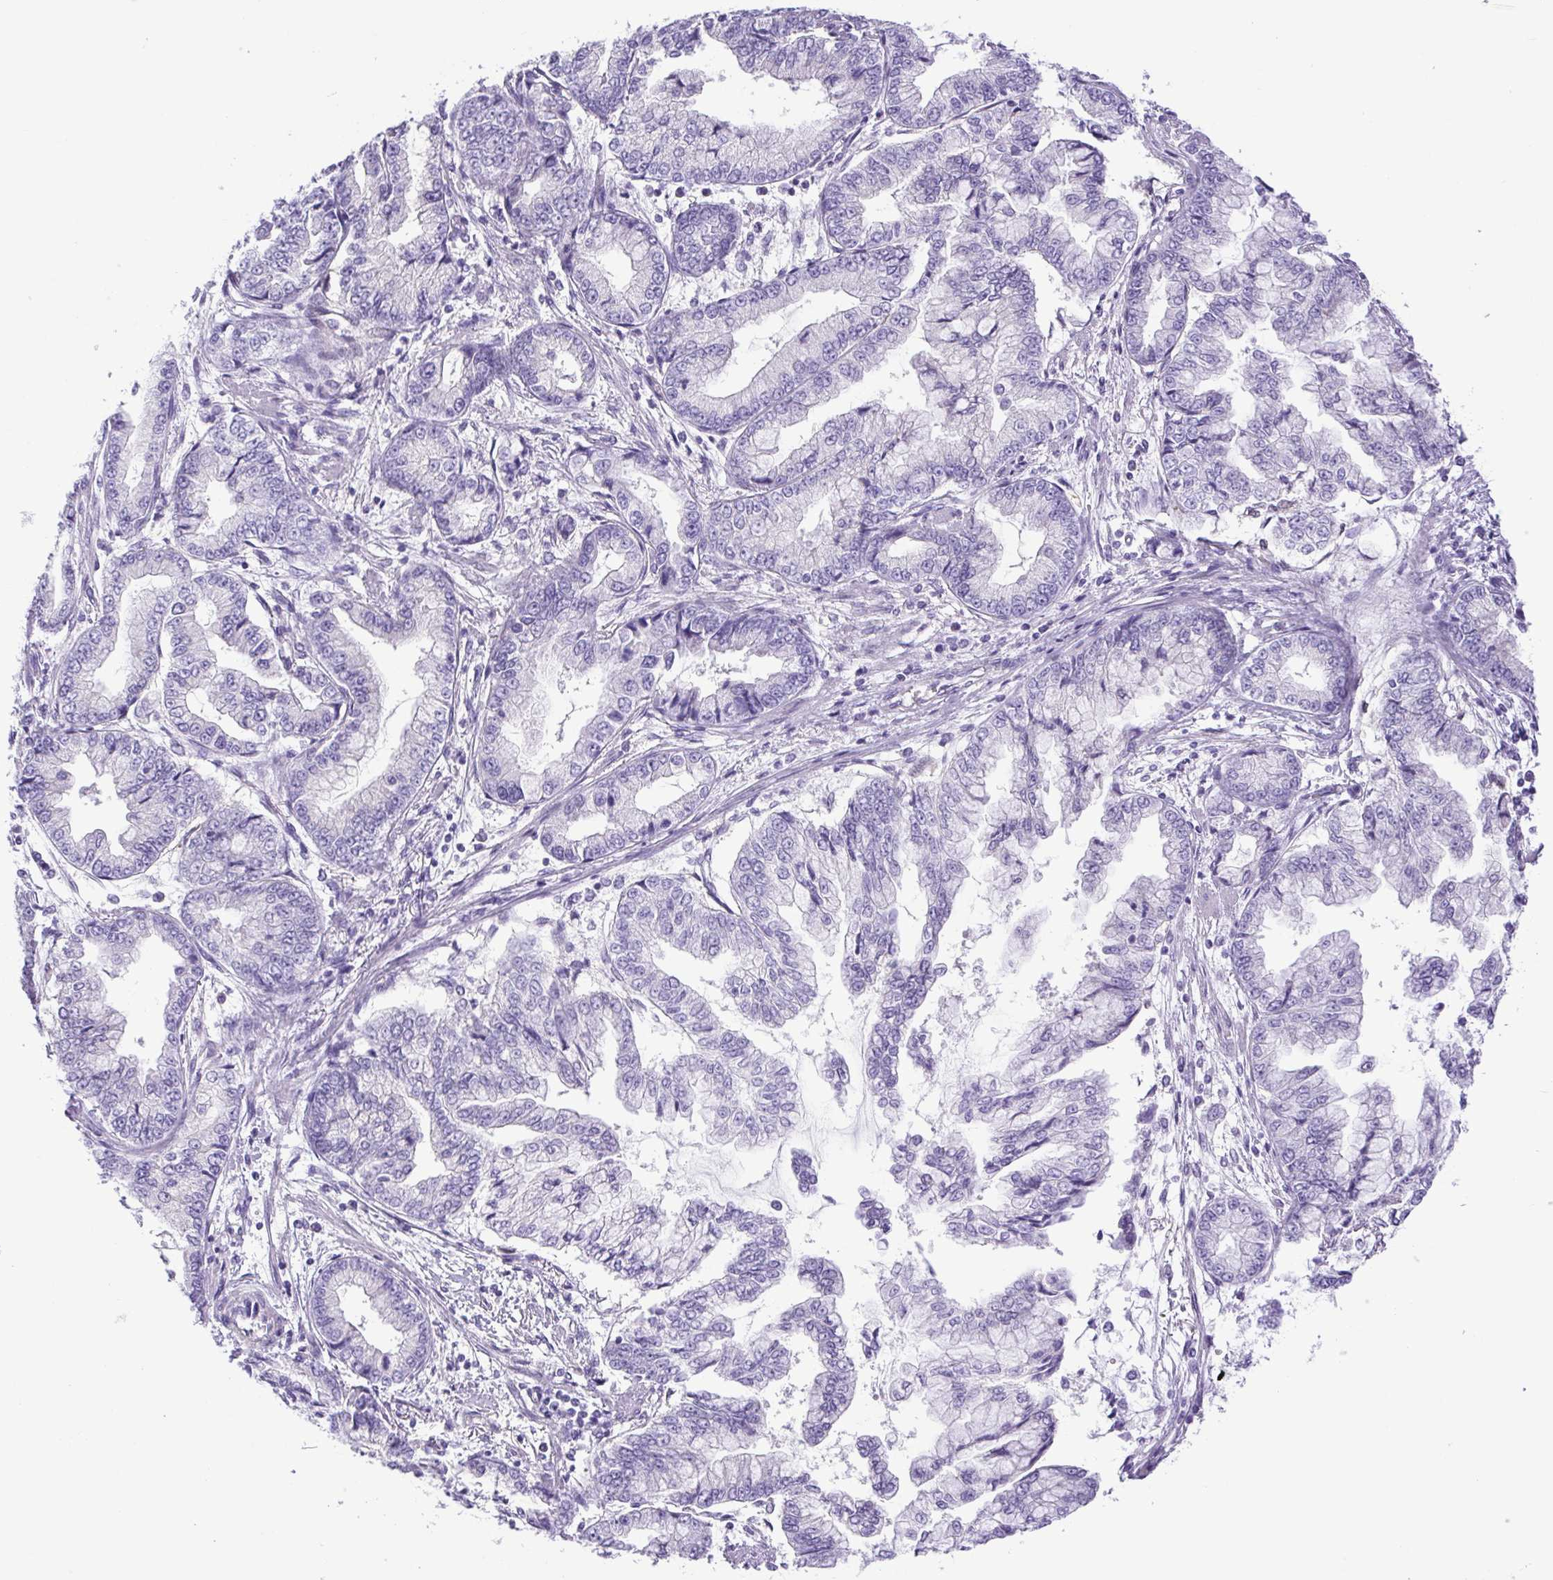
{"staining": {"intensity": "negative", "quantity": "none", "location": "none"}, "tissue": "stomach cancer", "cell_type": "Tumor cells", "image_type": "cancer", "snomed": [{"axis": "morphology", "description": "Adenocarcinoma, NOS"}, {"axis": "topography", "description": "Stomach, upper"}], "caption": "Protein analysis of stomach adenocarcinoma displays no significant expression in tumor cells.", "gene": "CDSN", "patient": {"sex": "female", "age": 74}}